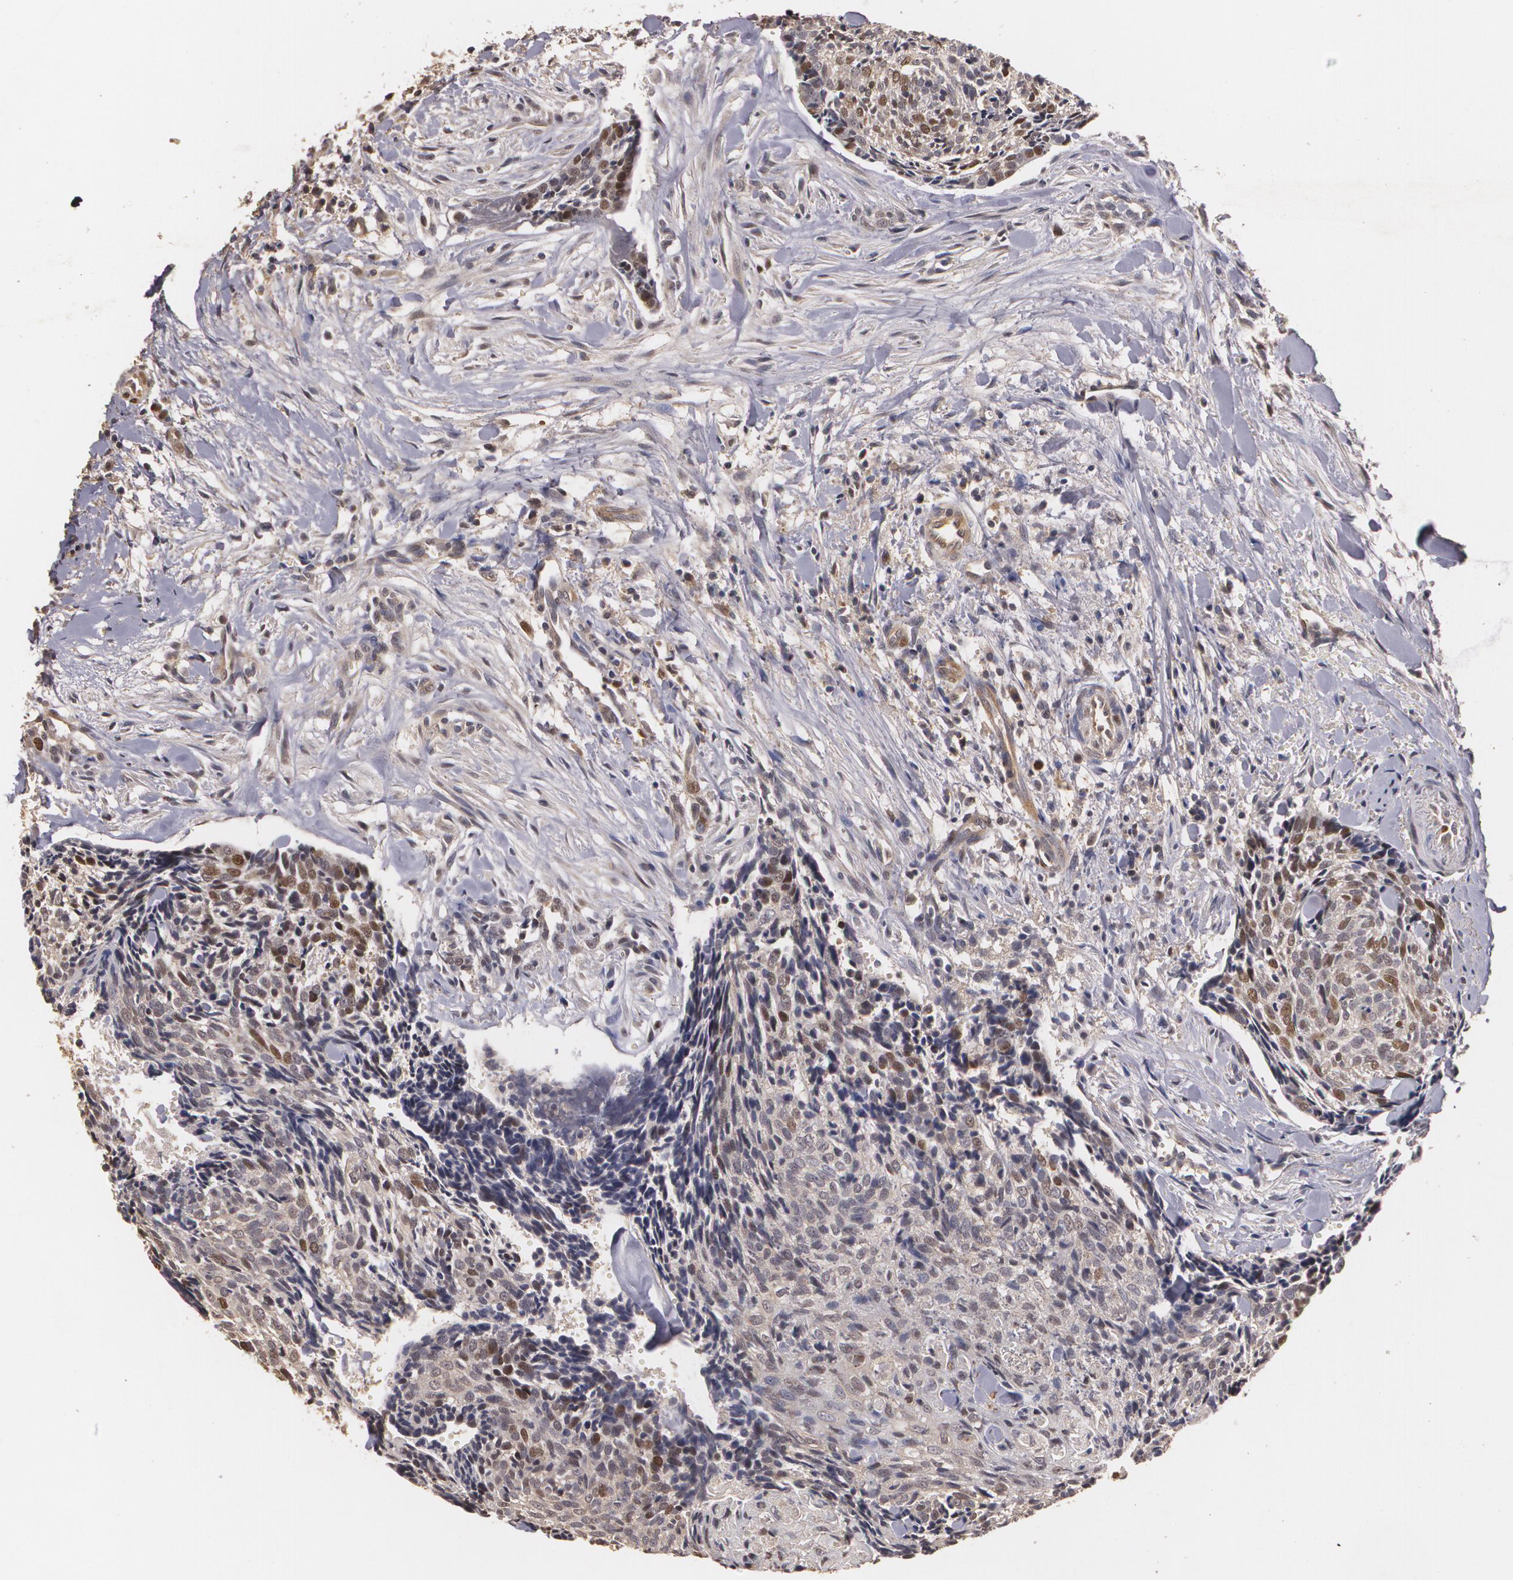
{"staining": {"intensity": "moderate", "quantity": "25%-75%", "location": "cytoplasmic/membranous,nuclear"}, "tissue": "head and neck cancer", "cell_type": "Tumor cells", "image_type": "cancer", "snomed": [{"axis": "morphology", "description": "Squamous cell carcinoma, NOS"}, {"axis": "topography", "description": "Salivary gland"}, {"axis": "topography", "description": "Head-Neck"}], "caption": "Human squamous cell carcinoma (head and neck) stained for a protein (brown) displays moderate cytoplasmic/membranous and nuclear positive staining in approximately 25%-75% of tumor cells.", "gene": "BRCA1", "patient": {"sex": "male", "age": 70}}